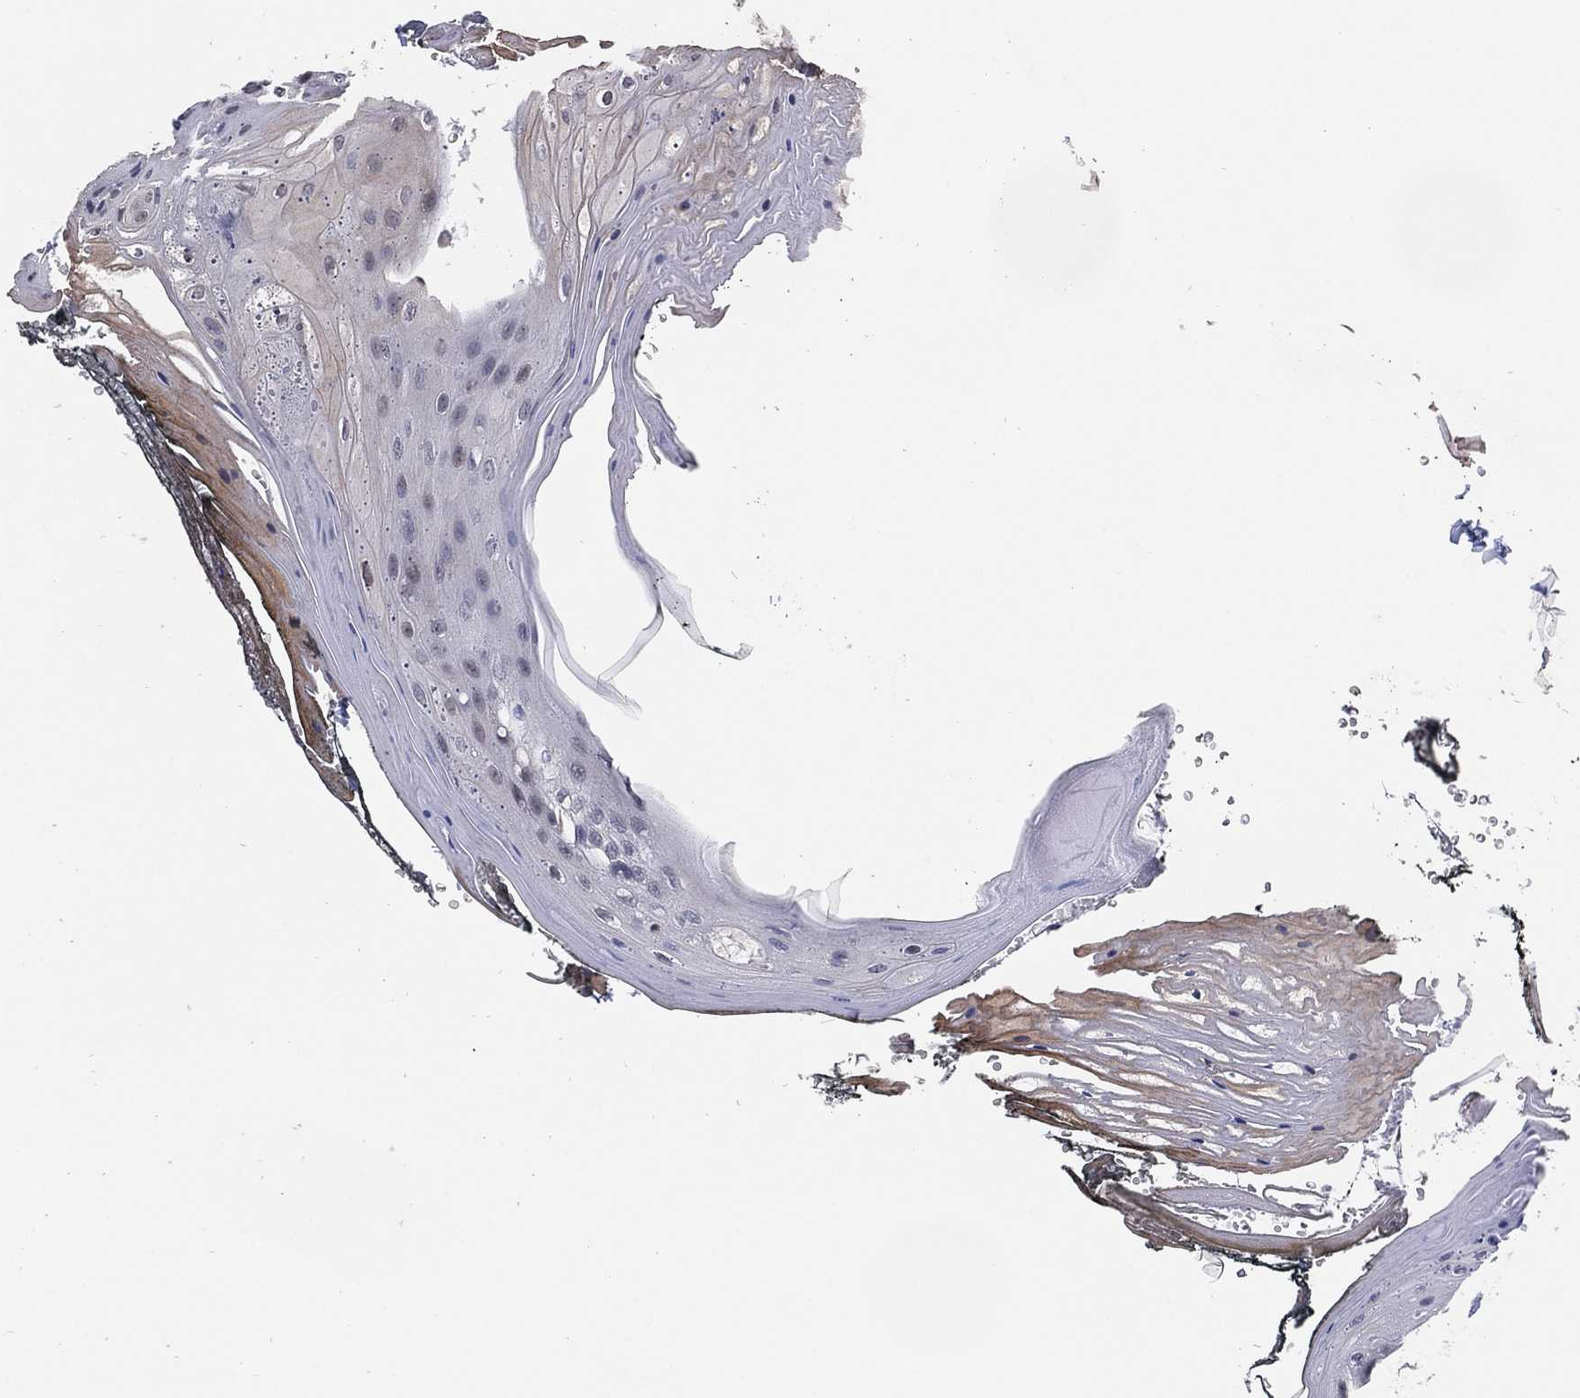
{"staining": {"intensity": "weak", "quantity": "25%-75%", "location": "cytoplasmic/membranous"}, "tissue": "oral mucosa", "cell_type": "Squamous epithelial cells", "image_type": "normal", "snomed": [{"axis": "morphology", "description": "Normal tissue, NOS"}, {"axis": "morphology", "description": "Squamous cell carcinoma, NOS"}, {"axis": "topography", "description": "Oral tissue"}, {"axis": "topography", "description": "Head-Neck"}], "caption": "Protein analysis of benign oral mucosa exhibits weak cytoplasmic/membranous positivity in approximately 25%-75% of squamous epithelial cells.", "gene": "SELENOO", "patient": {"sex": "male", "age": 65}}